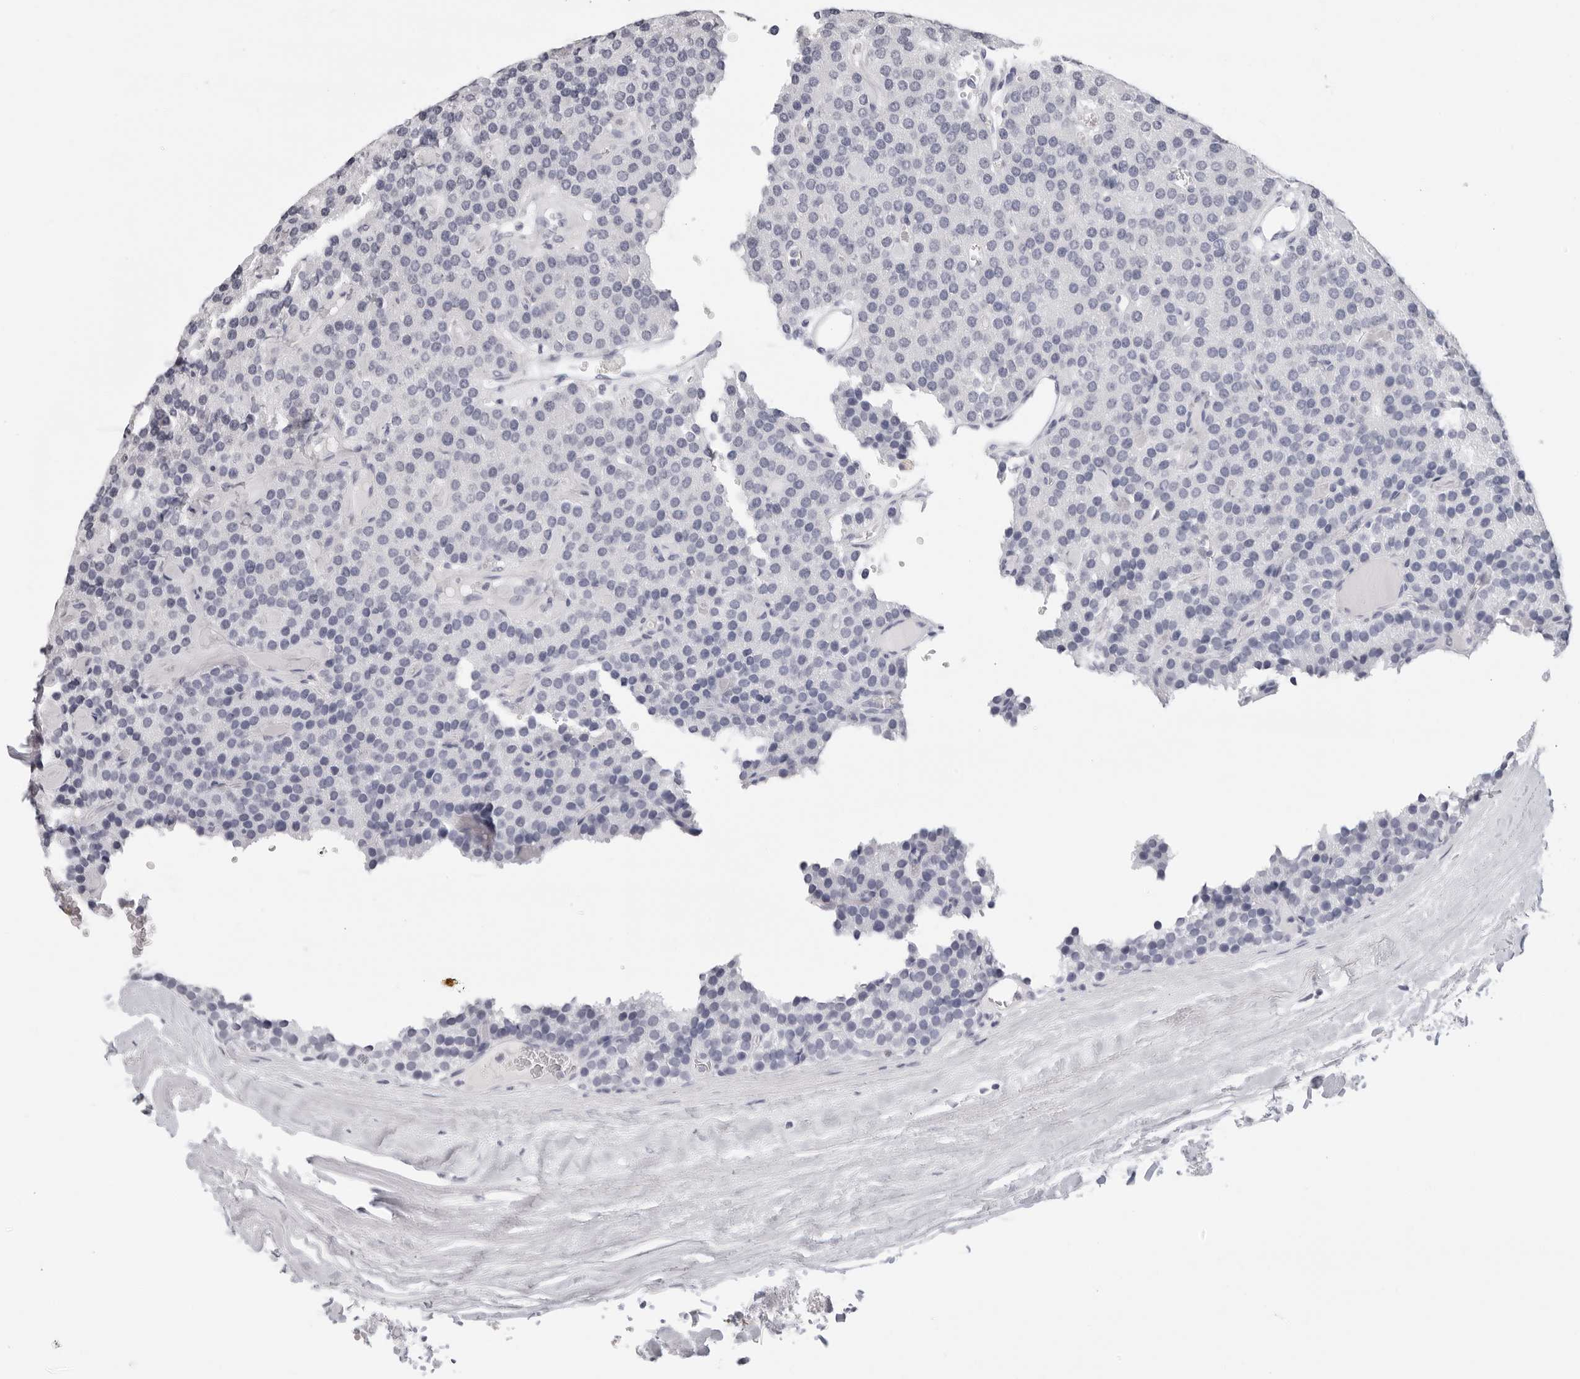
{"staining": {"intensity": "negative", "quantity": "none", "location": "none"}, "tissue": "parathyroid gland", "cell_type": "Glandular cells", "image_type": "normal", "snomed": [{"axis": "morphology", "description": "Normal tissue, NOS"}, {"axis": "morphology", "description": "Adenoma, NOS"}, {"axis": "topography", "description": "Parathyroid gland"}], "caption": "This is an IHC micrograph of benign parathyroid gland. There is no expression in glandular cells.", "gene": "AGMAT", "patient": {"sex": "female", "age": 86}}